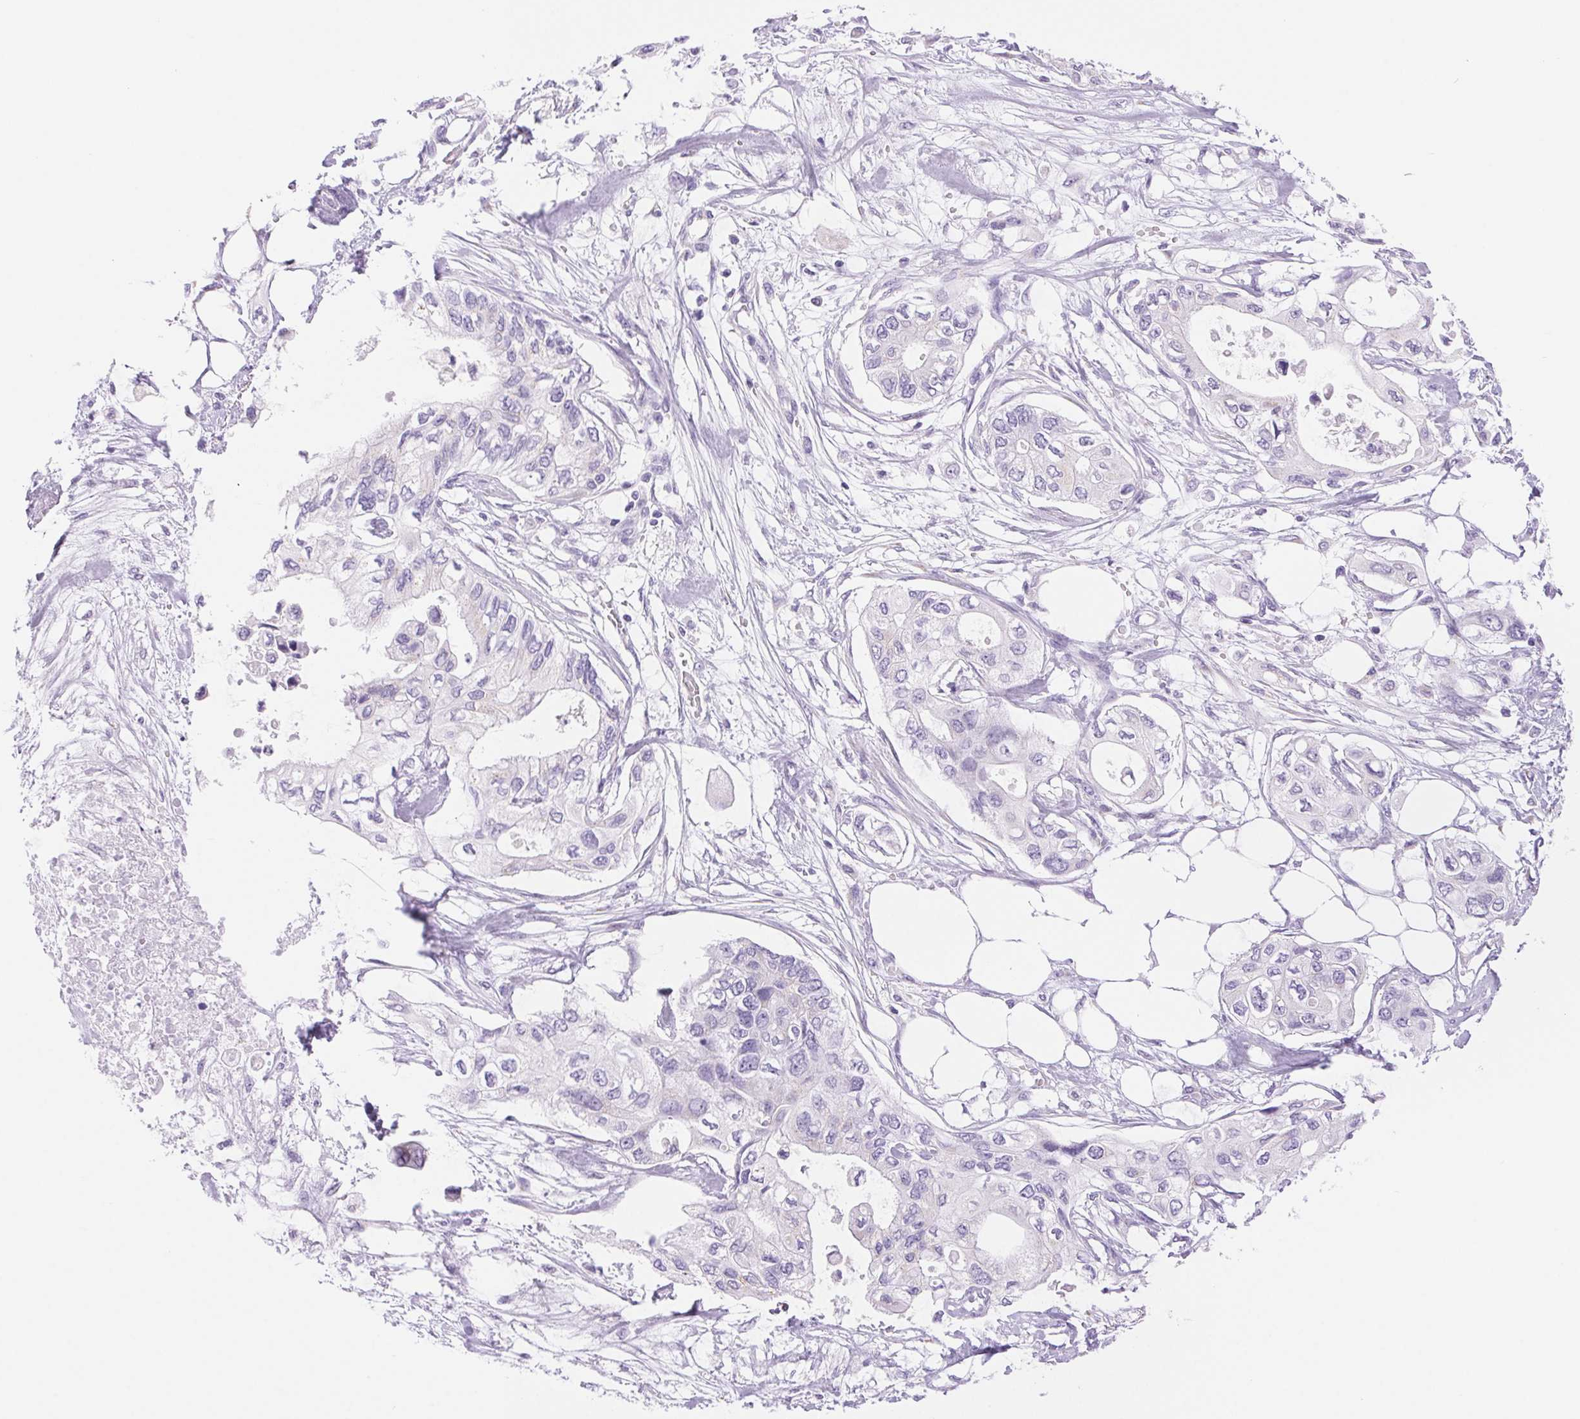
{"staining": {"intensity": "negative", "quantity": "none", "location": "none"}, "tissue": "pancreatic cancer", "cell_type": "Tumor cells", "image_type": "cancer", "snomed": [{"axis": "morphology", "description": "Adenocarcinoma, NOS"}, {"axis": "topography", "description": "Pancreas"}], "caption": "IHC photomicrograph of human adenocarcinoma (pancreatic) stained for a protein (brown), which demonstrates no staining in tumor cells.", "gene": "SERPINB3", "patient": {"sex": "female", "age": 63}}